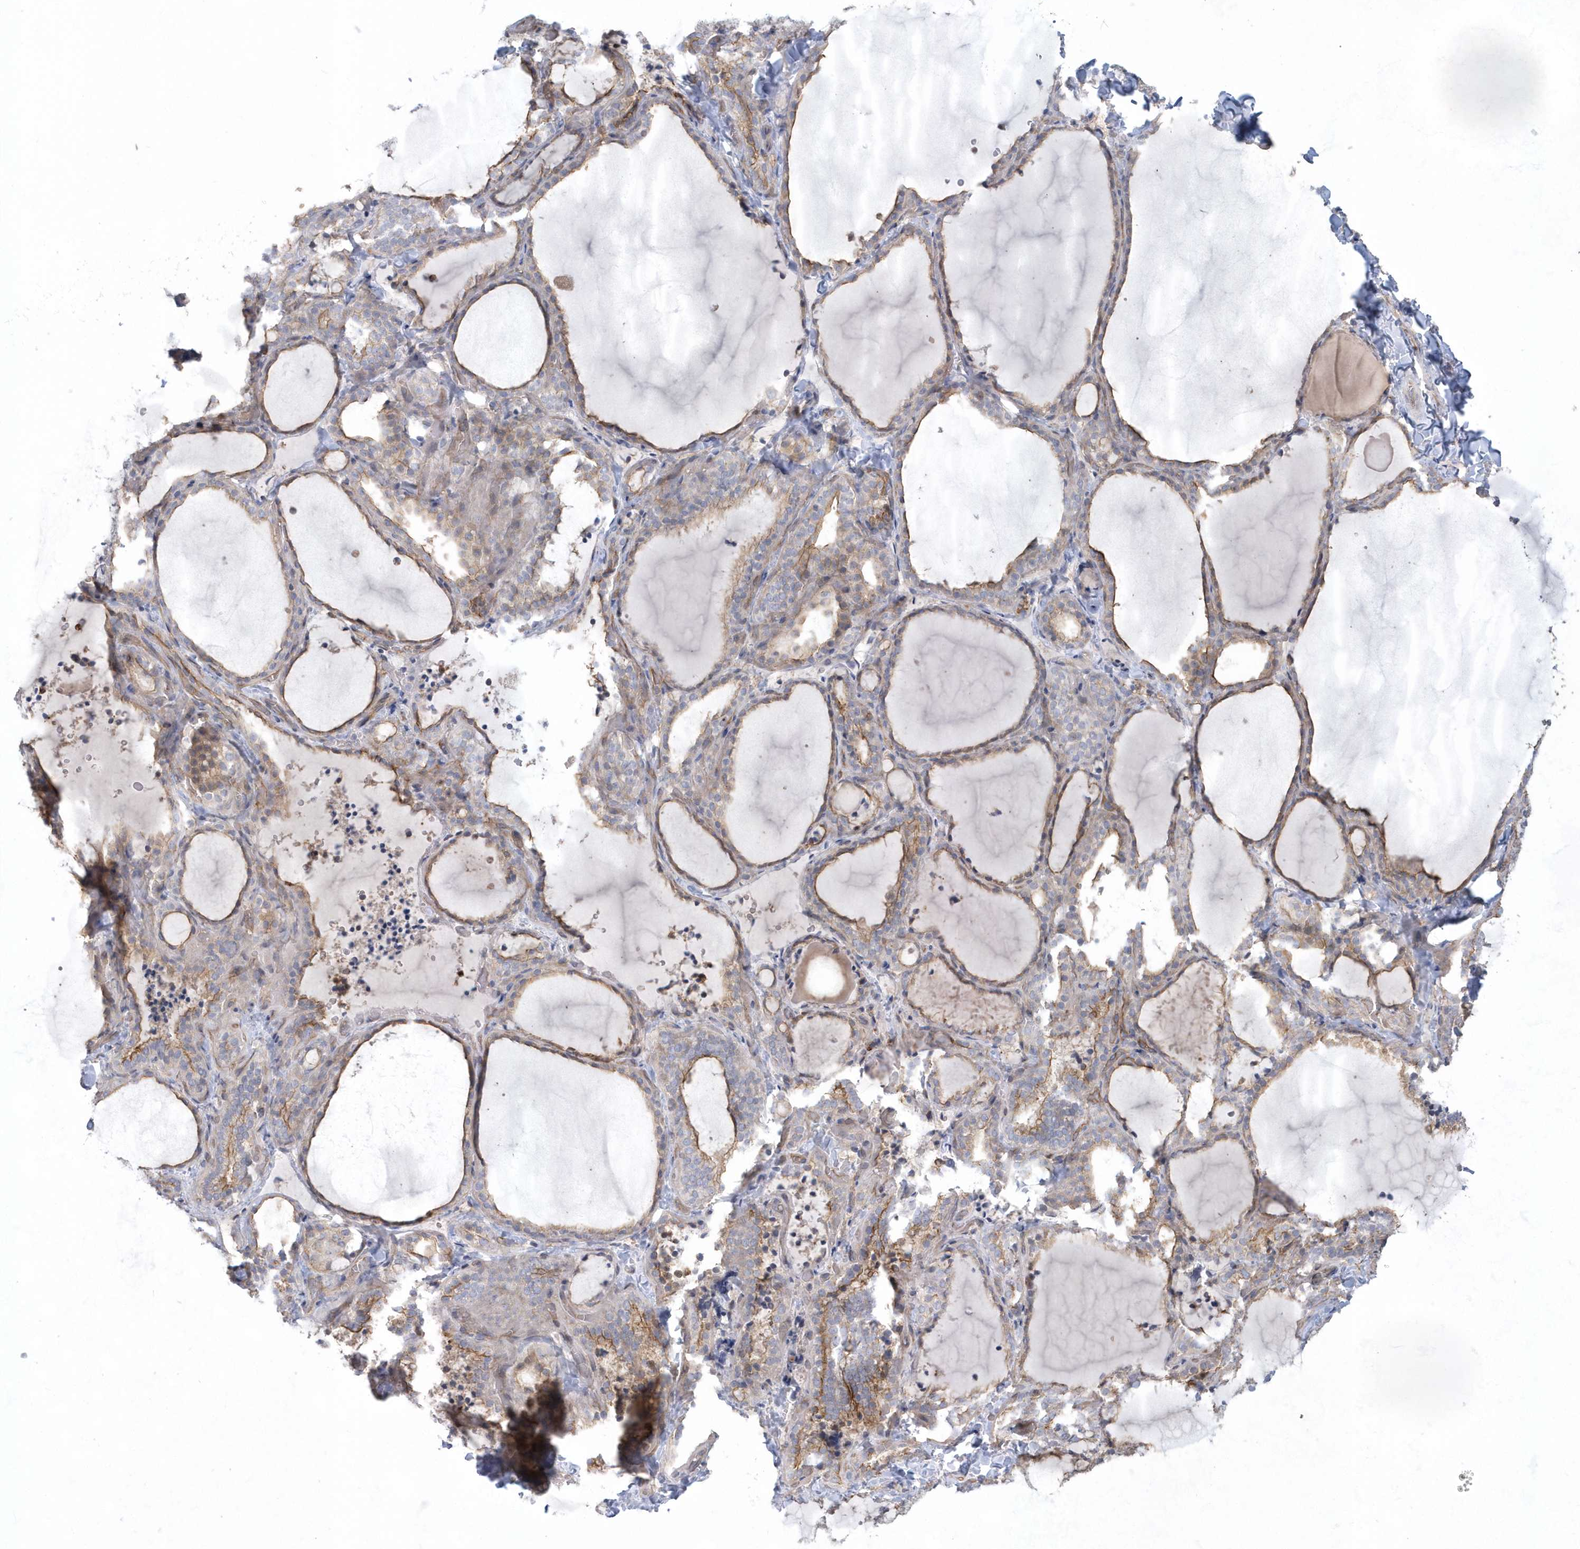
{"staining": {"intensity": "weak", "quantity": "25%-75%", "location": "cytoplasmic/membranous"}, "tissue": "thyroid gland", "cell_type": "Glandular cells", "image_type": "normal", "snomed": [{"axis": "morphology", "description": "Normal tissue, NOS"}, {"axis": "topography", "description": "Thyroid gland"}], "caption": "Protein staining of benign thyroid gland demonstrates weak cytoplasmic/membranous expression in approximately 25%-75% of glandular cells. The protein is shown in brown color, while the nuclei are stained blue.", "gene": "RAI14", "patient": {"sex": "female", "age": 22}}